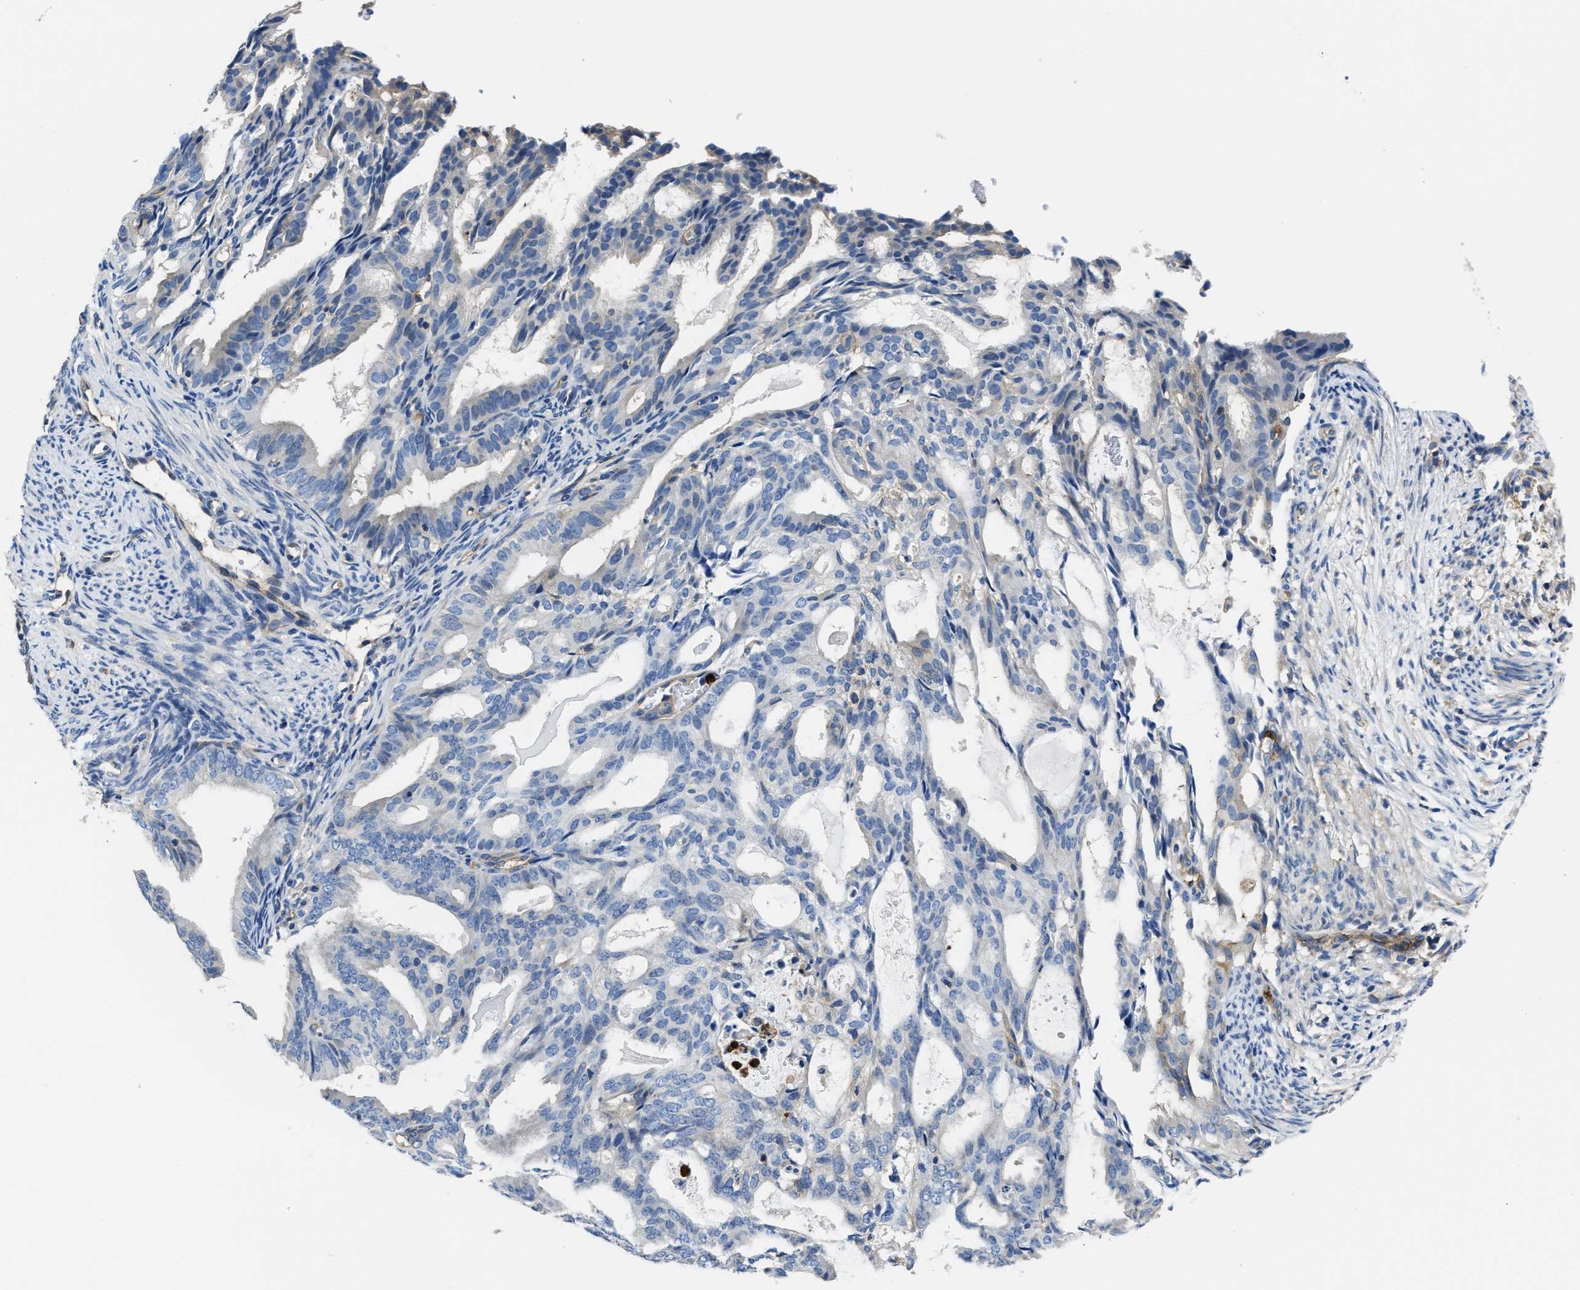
{"staining": {"intensity": "negative", "quantity": "none", "location": "none"}, "tissue": "endometrial cancer", "cell_type": "Tumor cells", "image_type": "cancer", "snomed": [{"axis": "morphology", "description": "Adenocarcinoma, NOS"}, {"axis": "topography", "description": "Endometrium"}], "caption": "Tumor cells are negative for brown protein staining in endometrial cancer.", "gene": "TRAF6", "patient": {"sex": "female", "age": 58}}